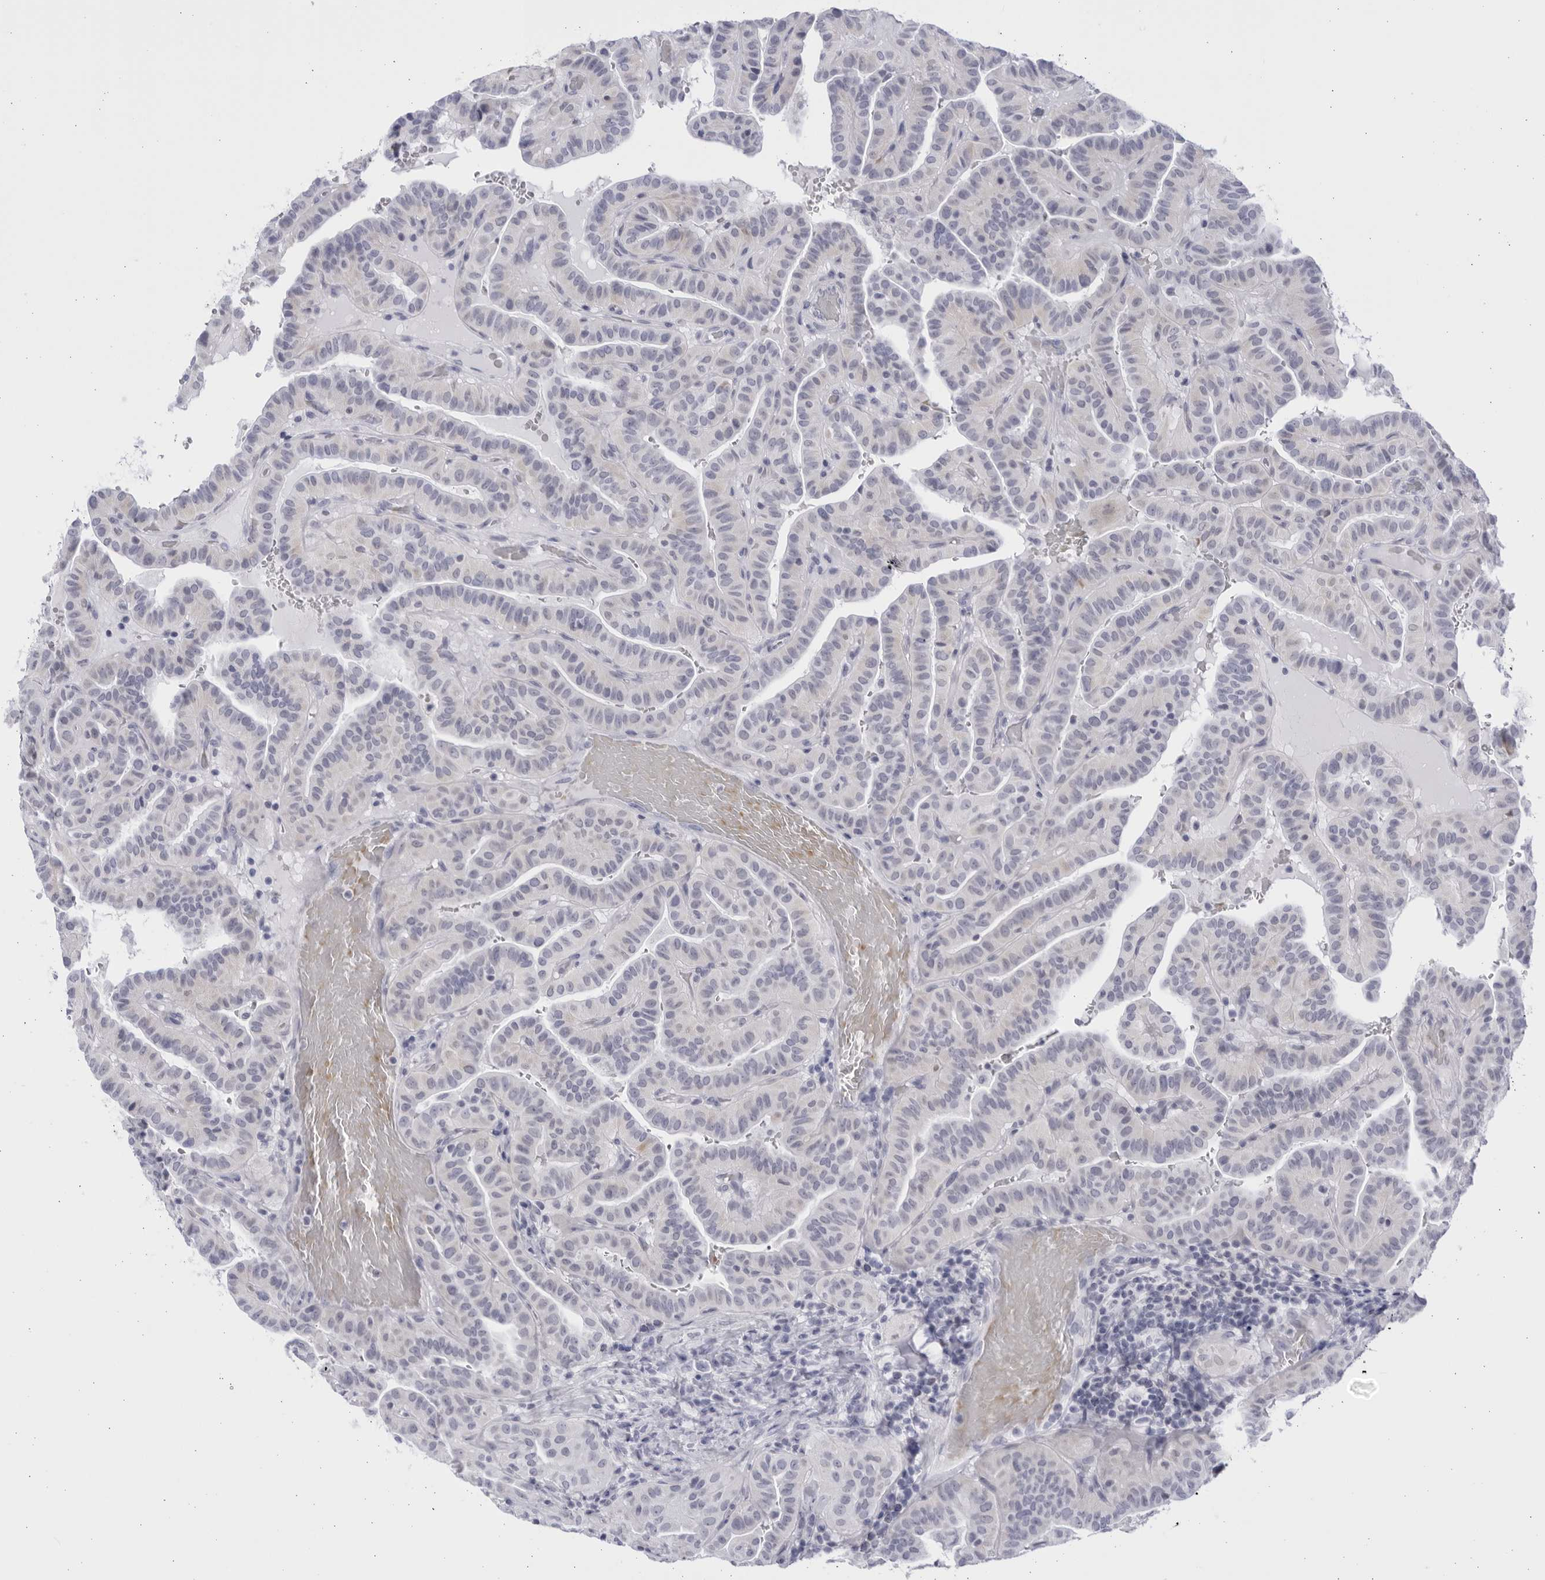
{"staining": {"intensity": "negative", "quantity": "none", "location": "none"}, "tissue": "thyroid cancer", "cell_type": "Tumor cells", "image_type": "cancer", "snomed": [{"axis": "morphology", "description": "Papillary adenocarcinoma, NOS"}, {"axis": "topography", "description": "Thyroid gland"}], "caption": "This is an IHC micrograph of human thyroid papillary adenocarcinoma. There is no positivity in tumor cells.", "gene": "CCDC181", "patient": {"sex": "male", "age": 77}}